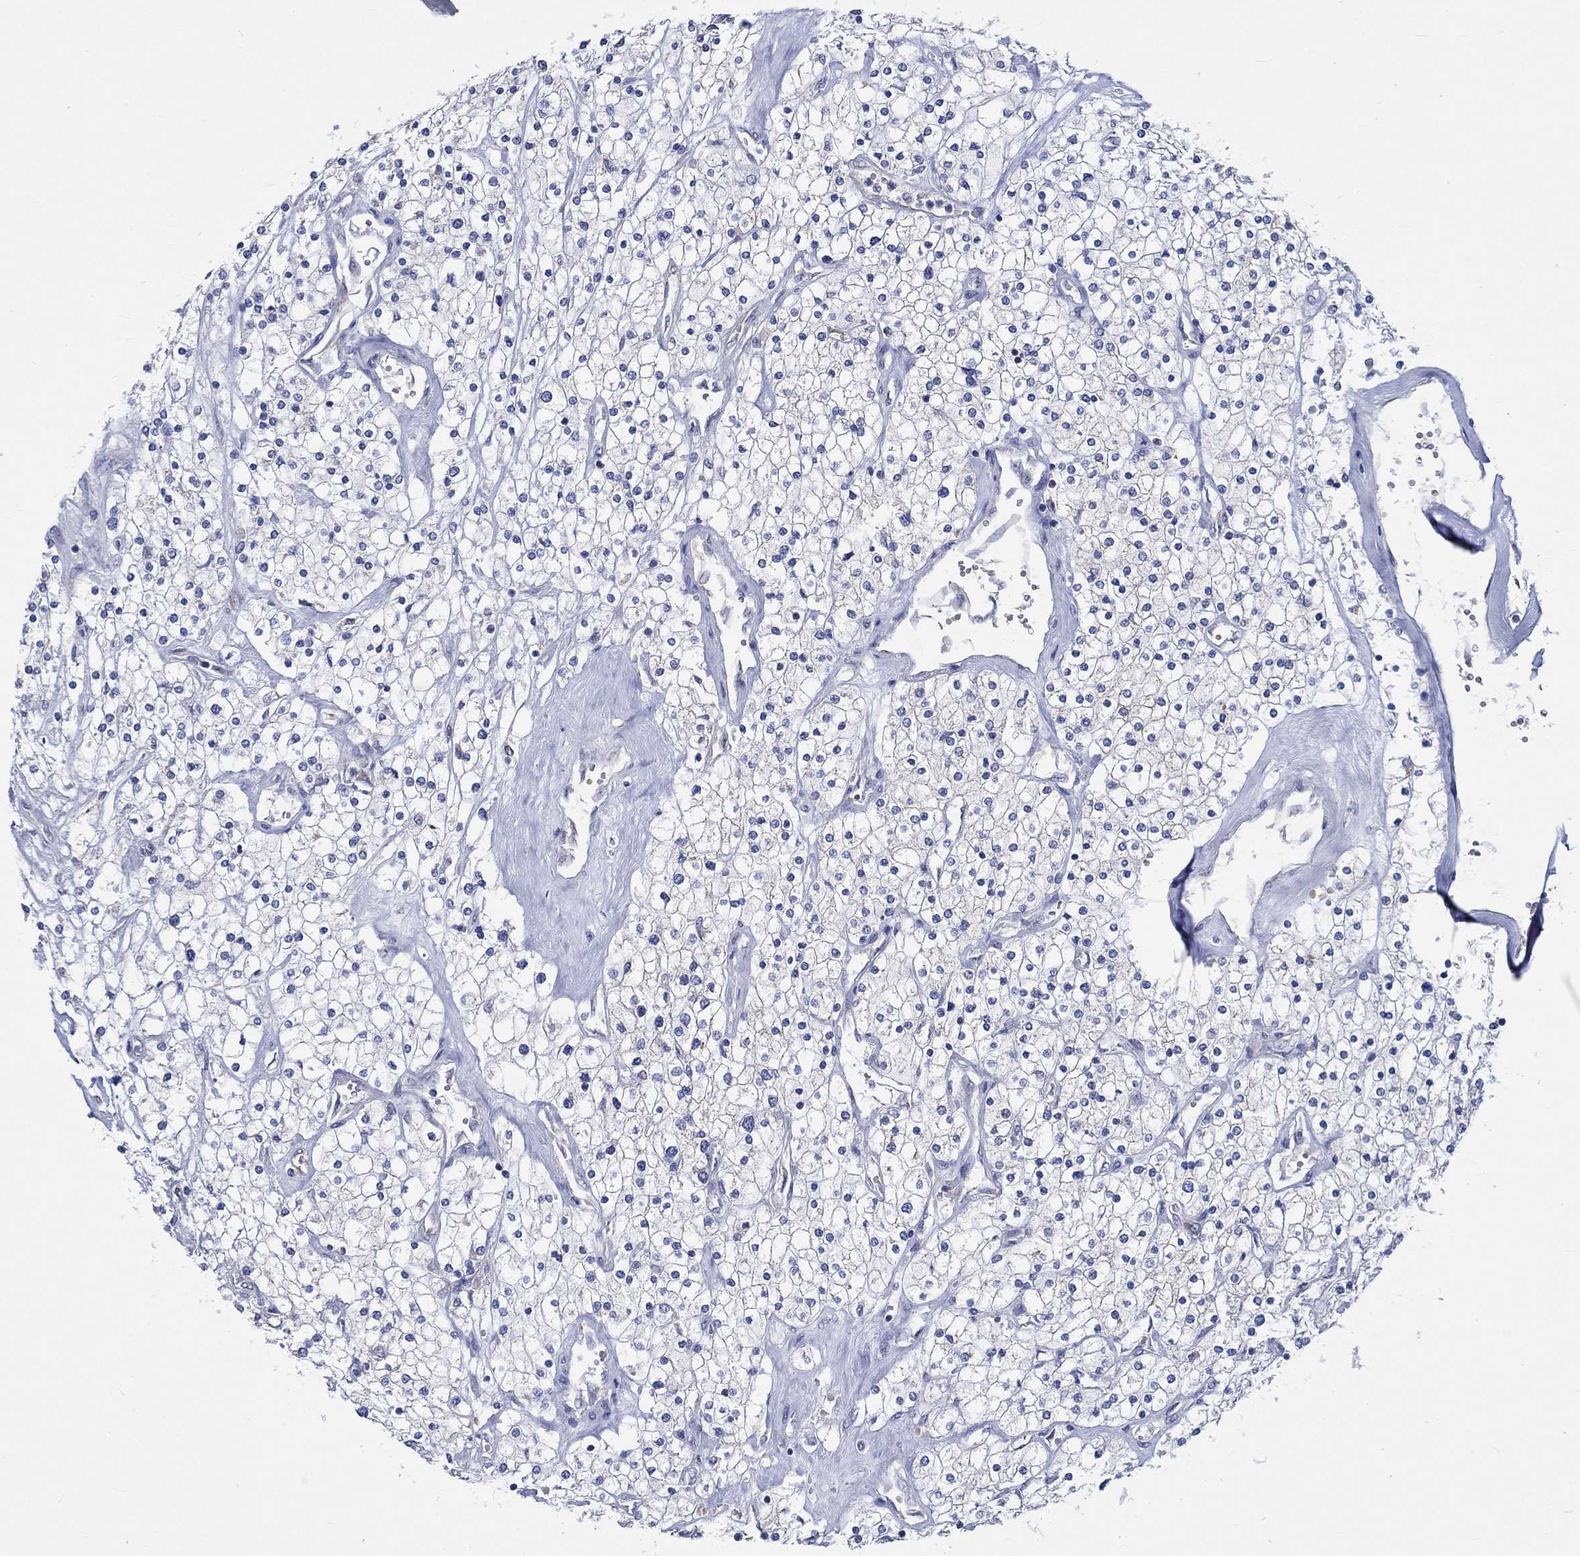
{"staining": {"intensity": "negative", "quantity": "none", "location": "none"}, "tissue": "renal cancer", "cell_type": "Tumor cells", "image_type": "cancer", "snomed": [{"axis": "morphology", "description": "Adenocarcinoma, NOS"}, {"axis": "topography", "description": "Kidney"}], "caption": "There is no significant positivity in tumor cells of adenocarcinoma (renal). (Brightfield microscopy of DAB immunohistochemistry (IHC) at high magnification).", "gene": "WASF1", "patient": {"sex": "male", "age": 80}}